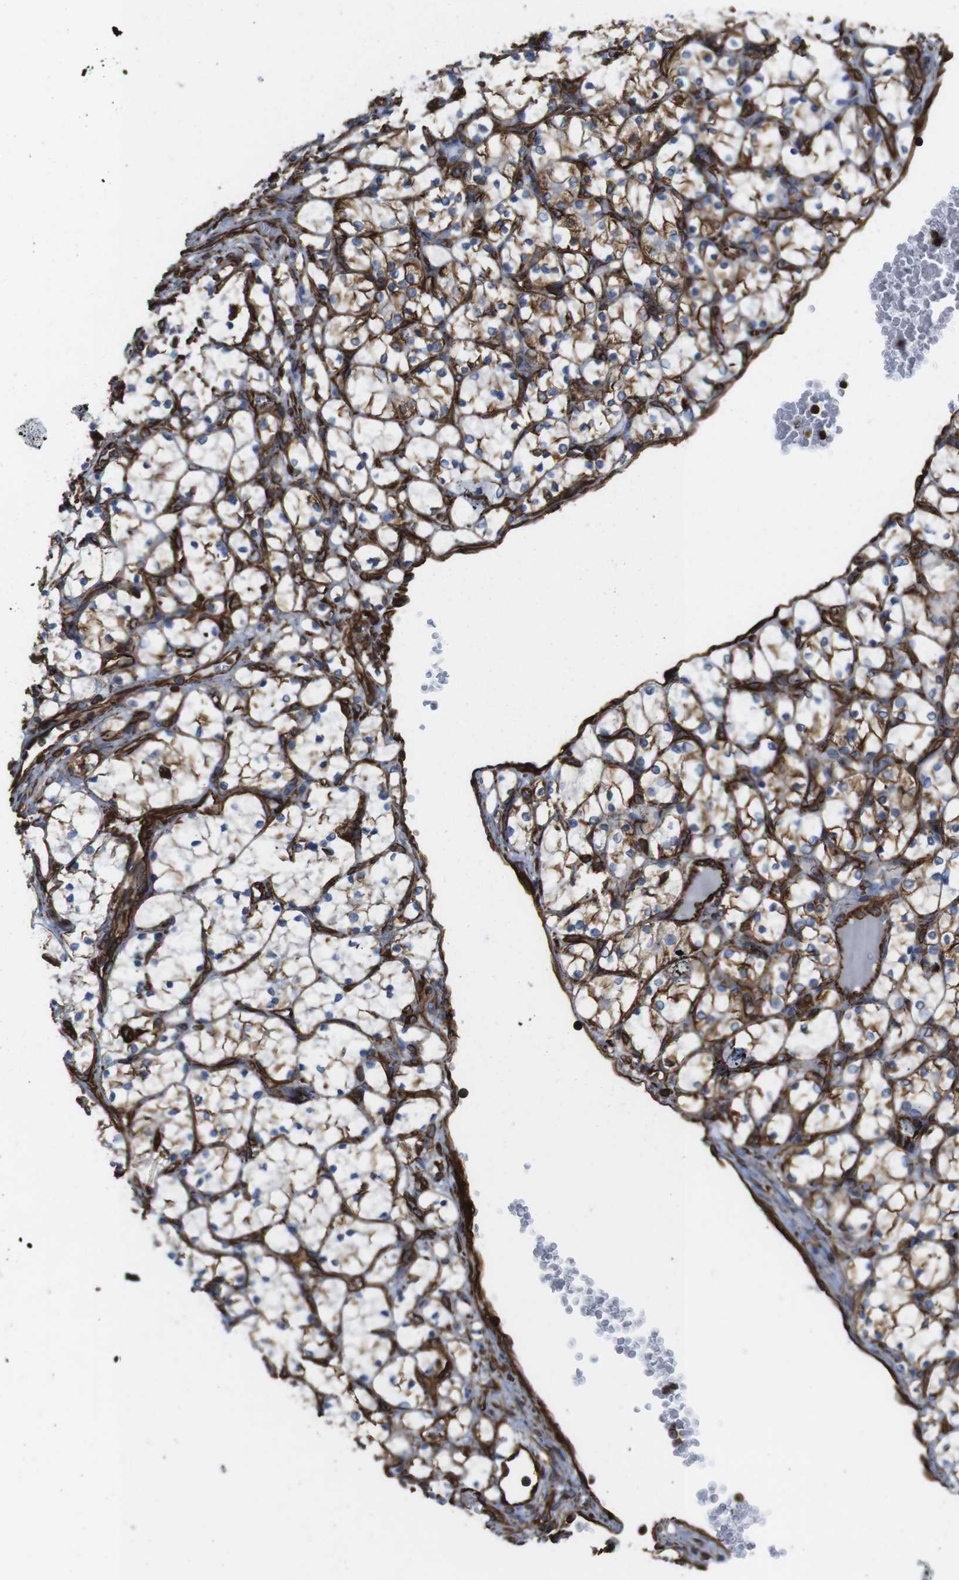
{"staining": {"intensity": "negative", "quantity": "none", "location": "none"}, "tissue": "renal cancer", "cell_type": "Tumor cells", "image_type": "cancer", "snomed": [{"axis": "morphology", "description": "Adenocarcinoma, NOS"}, {"axis": "topography", "description": "Kidney"}], "caption": "This is an immunohistochemistry micrograph of renal adenocarcinoma. There is no expression in tumor cells.", "gene": "RALGPS1", "patient": {"sex": "female", "age": 69}}